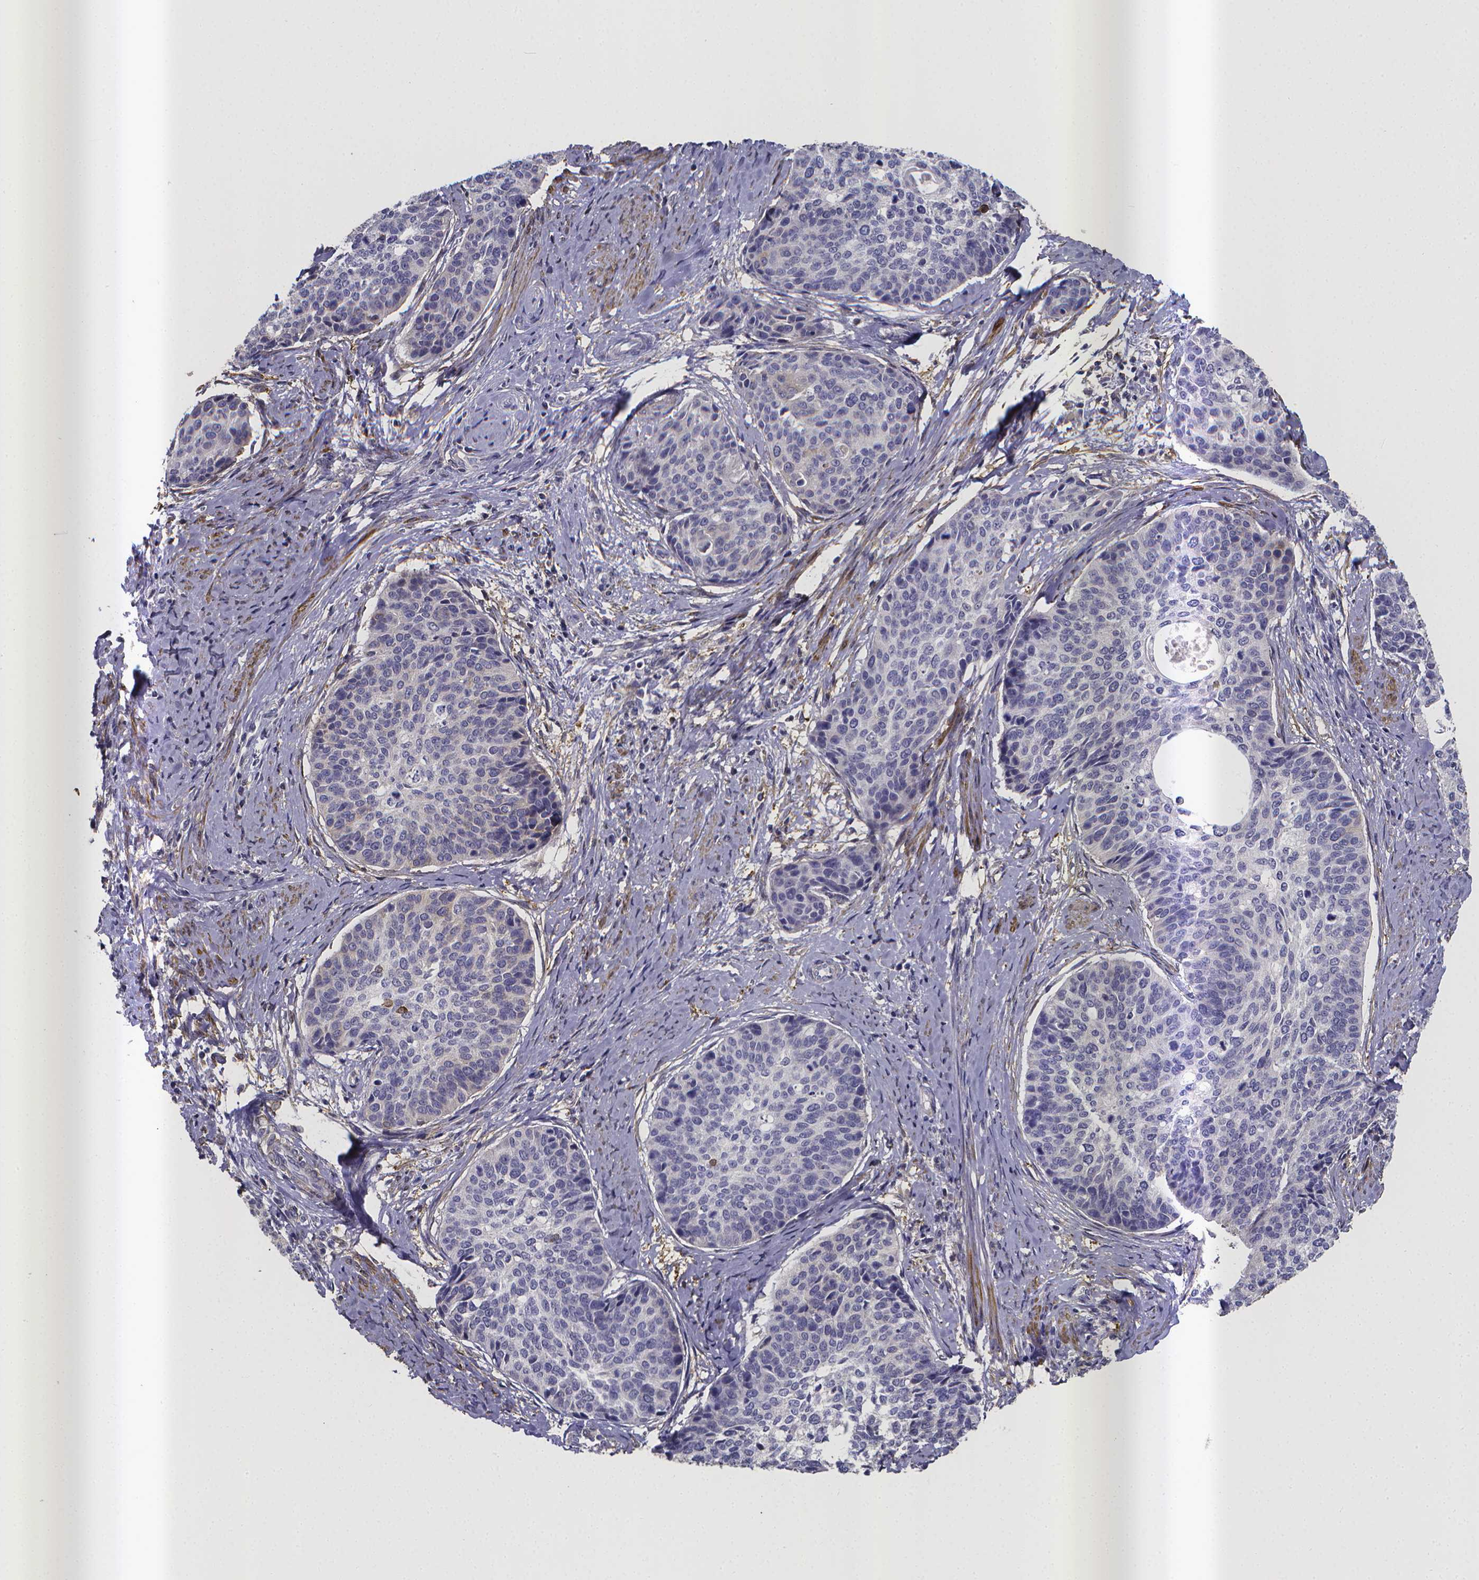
{"staining": {"intensity": "negative", "quantity": "none", "location": "none"}, "tissue": "cervical cancer", "cell_type": "Tumor cells", "image_type": "cancer", "snomed": [{"axis": "morphology", "description": "Squamous cell carcinoma, NOS"}, {"axis": "topography", "description": "Cervix"}], "caption": "The histopathology image shows no staining of tumor cells in squamous cell carcinoma (cervical).", "gene": "RERG", "patient": {"sex": "female", "age": 69}}